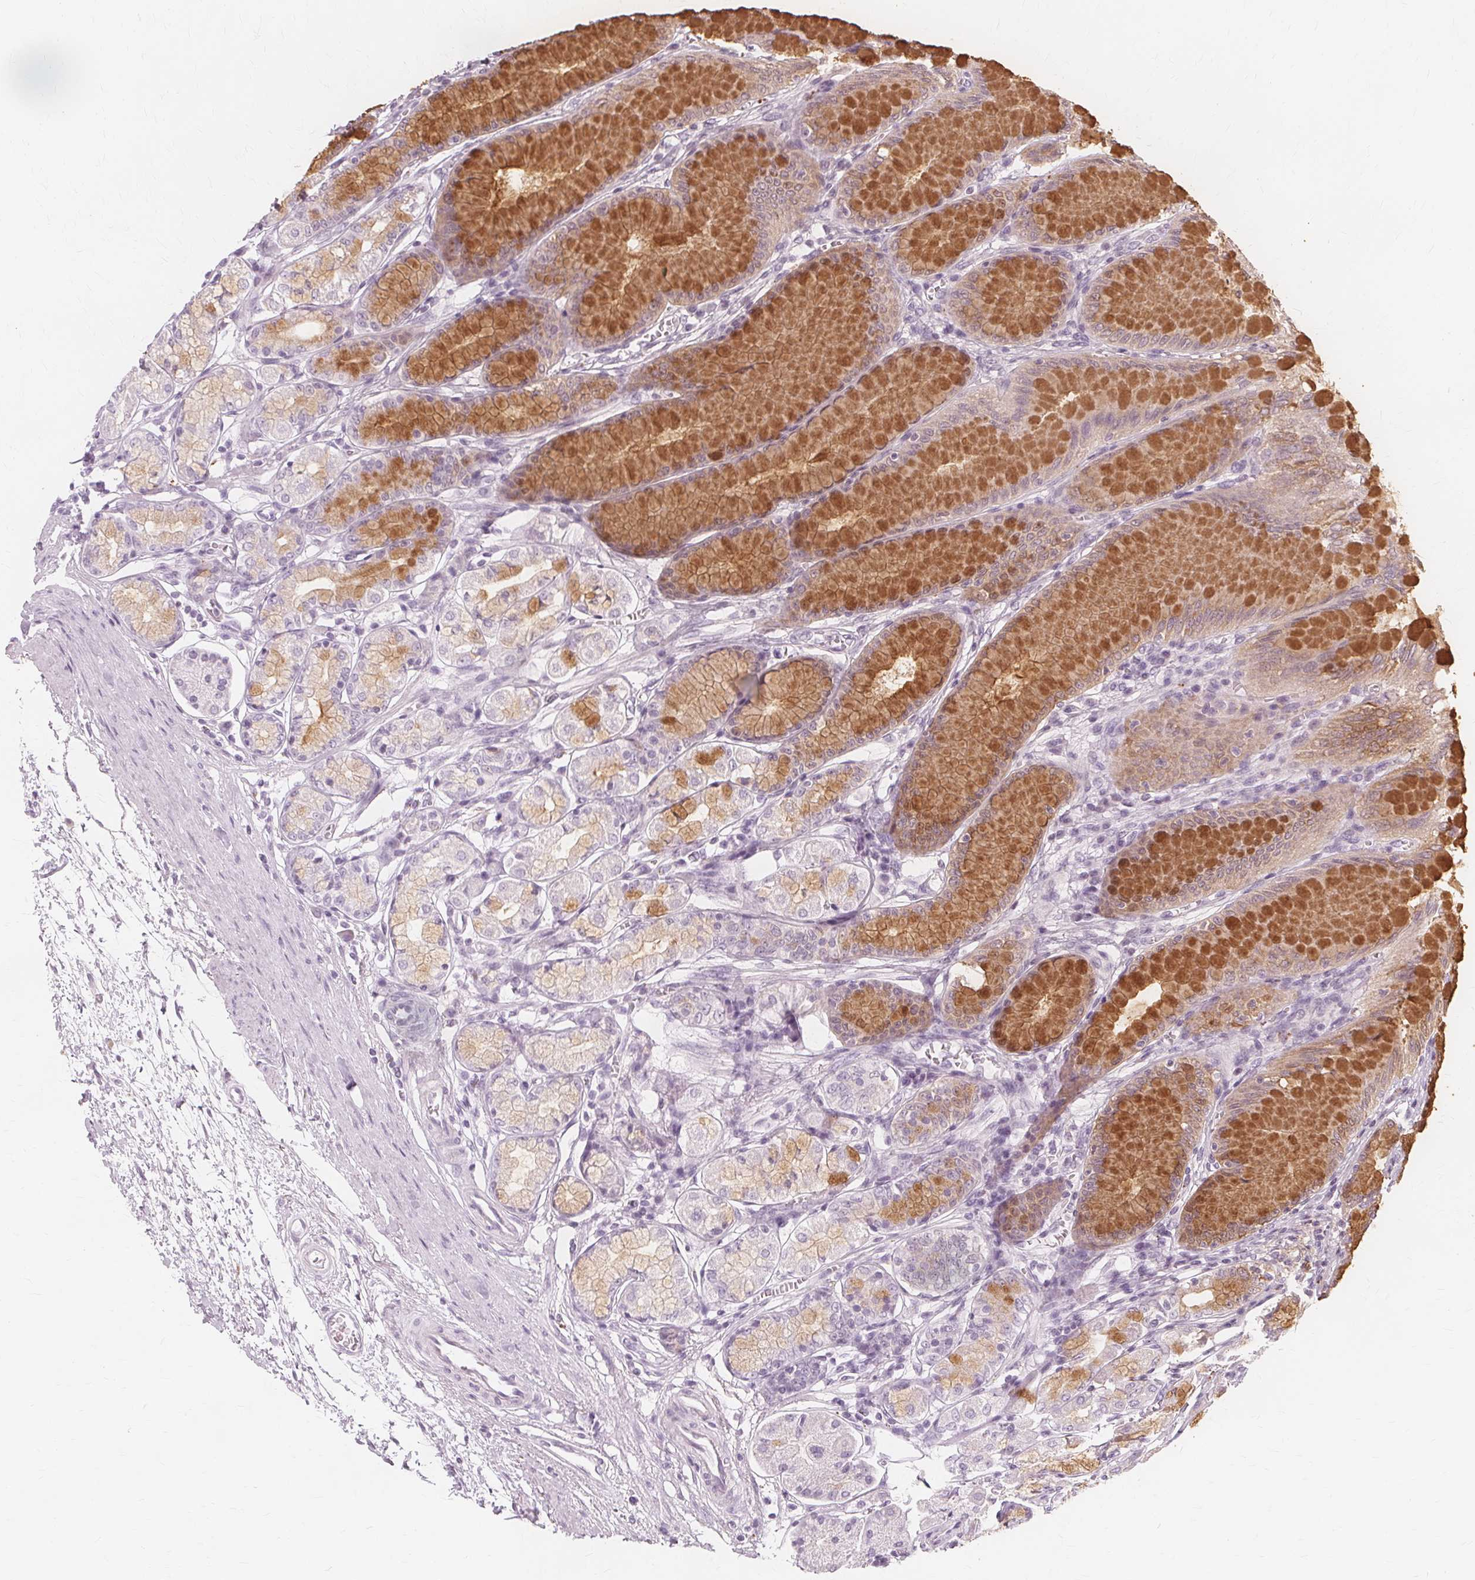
{"staining": {"intensity": "strong", "quantity": "25%-75%", "location": "cytoplasmic/membranous"}, "tissue": "stomach", "cell_type": "Glandular cells", "image_type": "normal", "snomed": [{"axis": "morphology", "description": "Normal tissue, NOS"}, {"axis": "topography", "description": "Stomach"}, {"axis": "topography", "description": "Stomach, lower"}], "caption": "A histopathology image of stomach stained for a protein shows strong cytoplasmic/membranous brown staining in glandular cells.", "gene": "TFF1", "patient": {"sex": "male", "age": 76}}